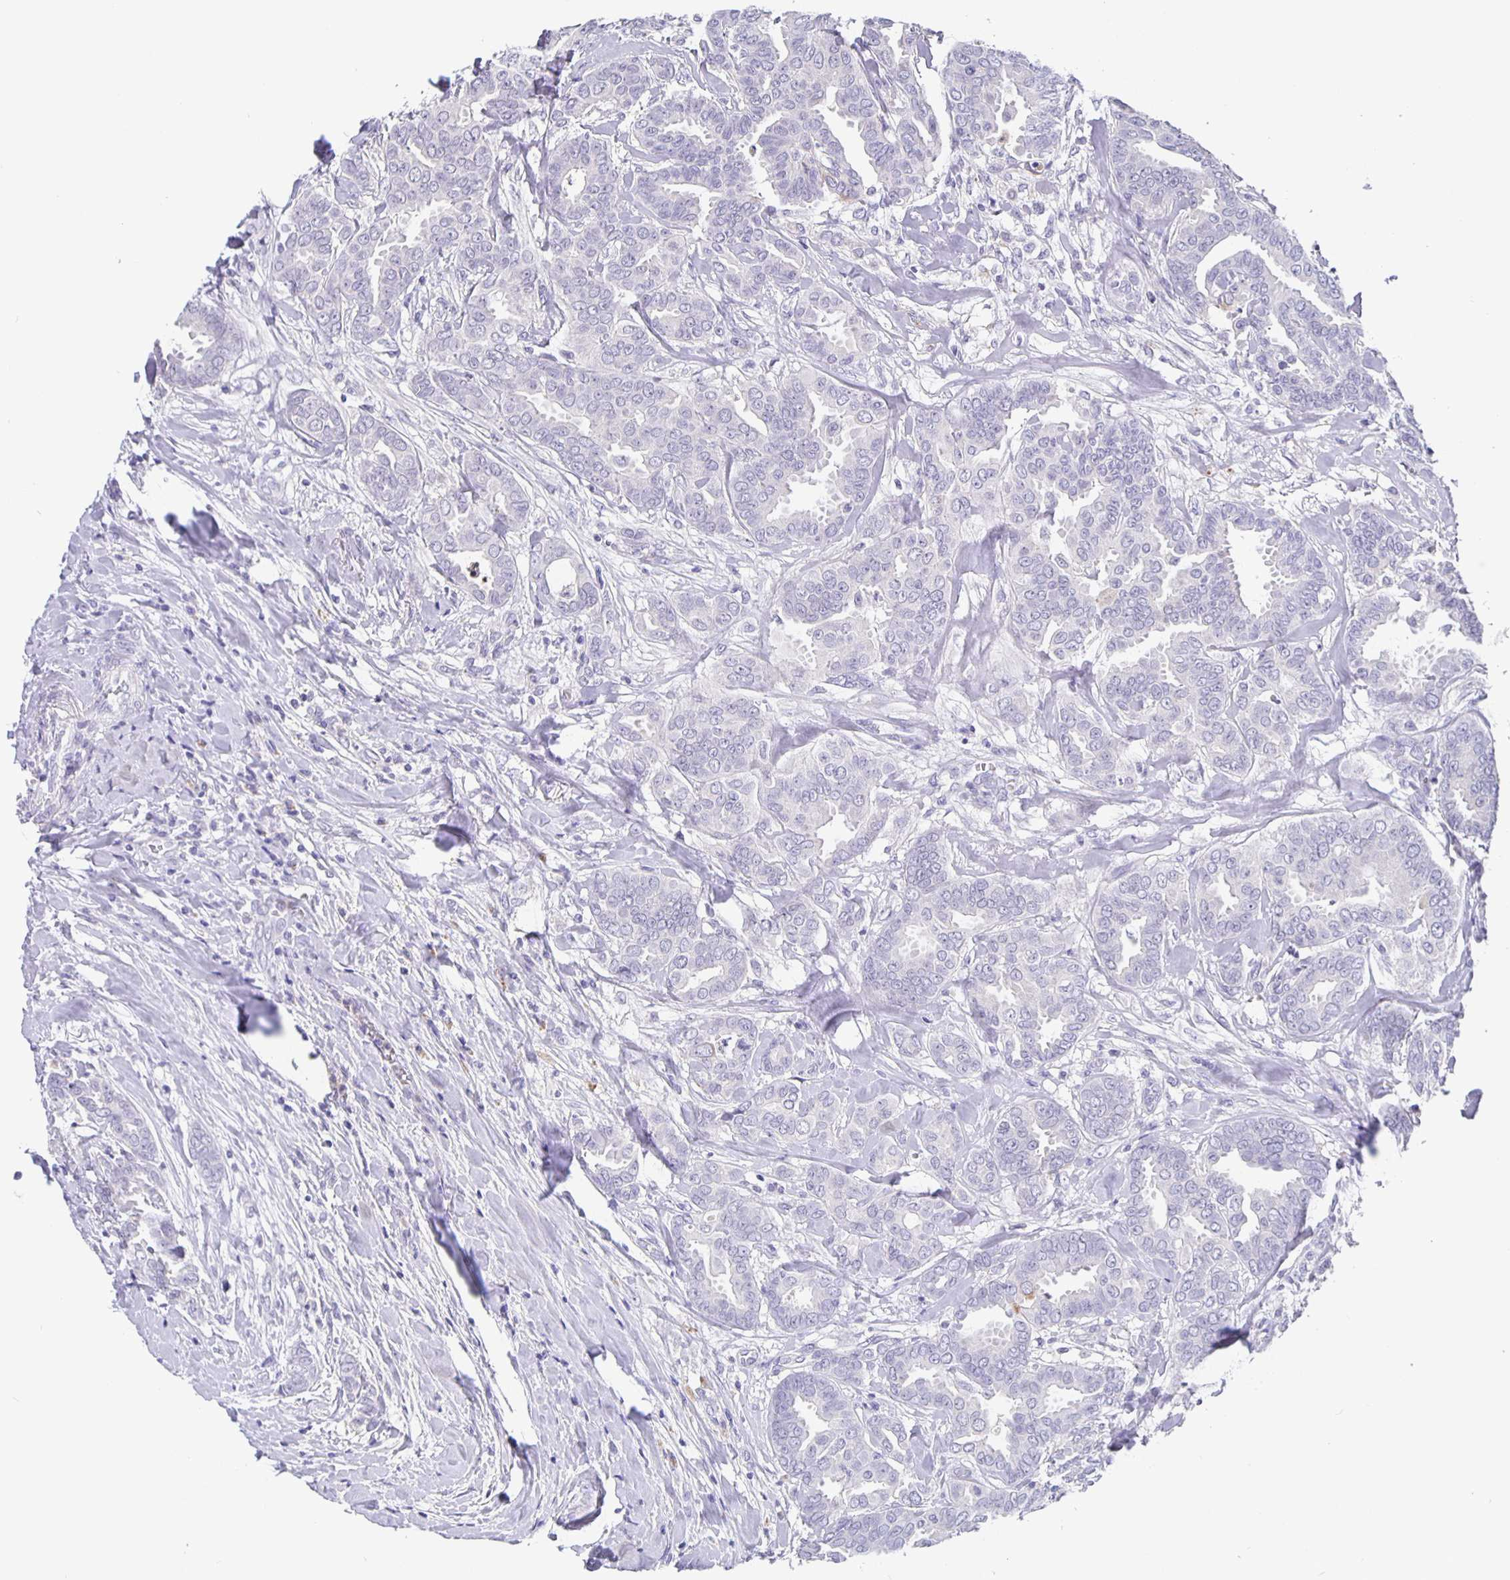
{"staining": {"intensity": "negative", "quantity": "none", "location": "none"}, "tissue": "breast cancer", "cell_type": "Tumor cells", "image_type": "cancer", "snomed": [{"axis": "morphology", "description": "Duct carcinoma"}, {"axis": "topography", "description": "Breast"}], "caption": "DAB immunohistochemical staining of human breast intraductal carcinoma reveals no significant staining in tumor cells. (DAB (3,3'-diaminobenzidine) immunohistochemistry (IHC) visualized using brightfield microscopy, high magnification).", "gene": "GDF15", "patient": {"sex": "female", "age": 45}}